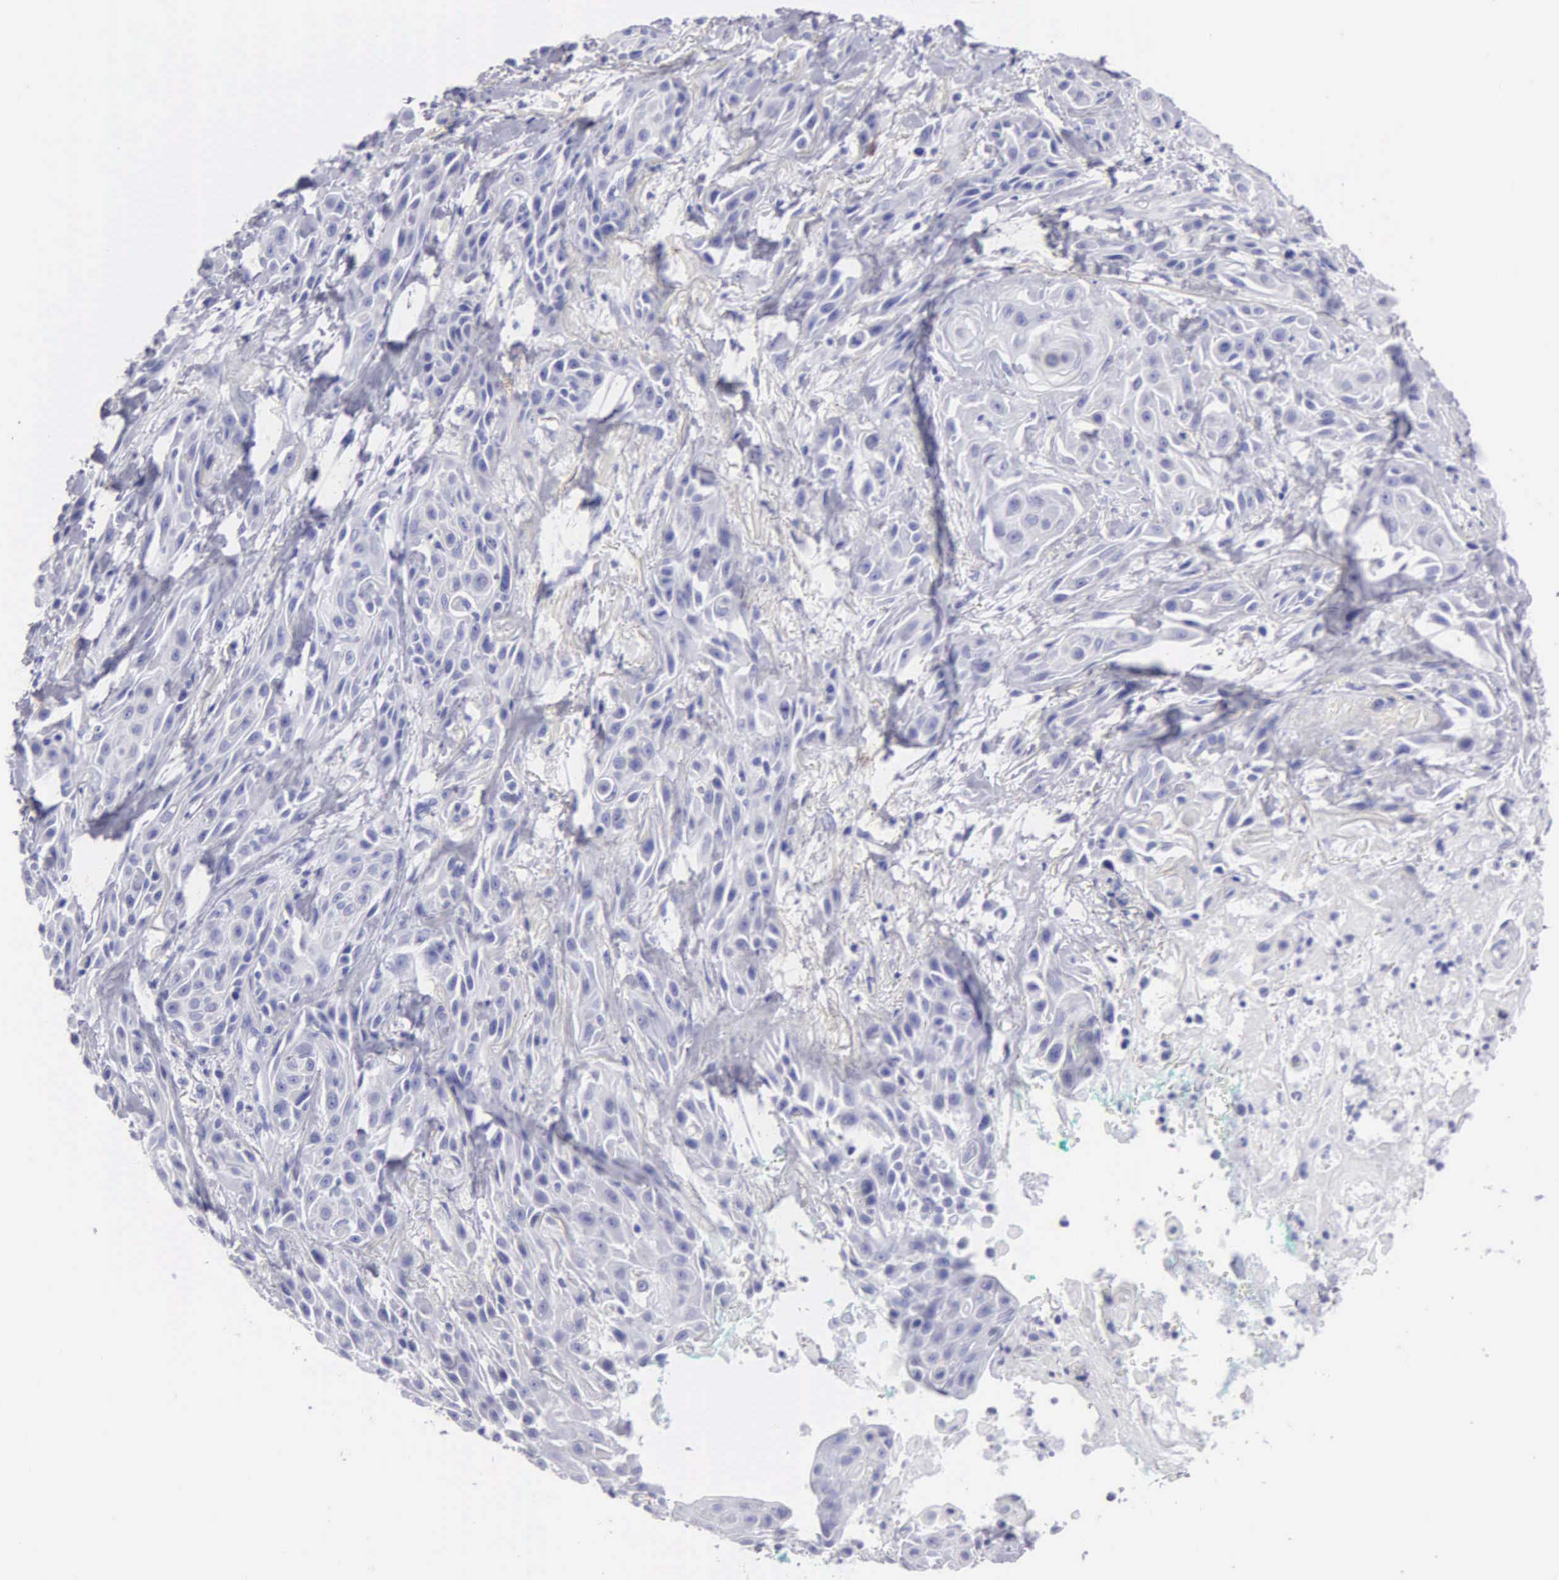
{"staining": {"intensity": "negative", "quantity": "none", "location": "none"}, "tissue": "skin cancer", "cell_type": "Tumor cells", "image_type": "cancer", "snomed": [{"axis": "morphology", "description": "Squamous cell carcinoma, NOS"}, {"axis": "topography", "description": "Skin"}, {"axis": "topography", "description": "Anal"}], "caption": "The histopathology image displays no significant positivity in tumor cells of squamous cell carcinoma (skin).", "gene": "FBLN5", "patient": {"sex": "male", "age": 64}}